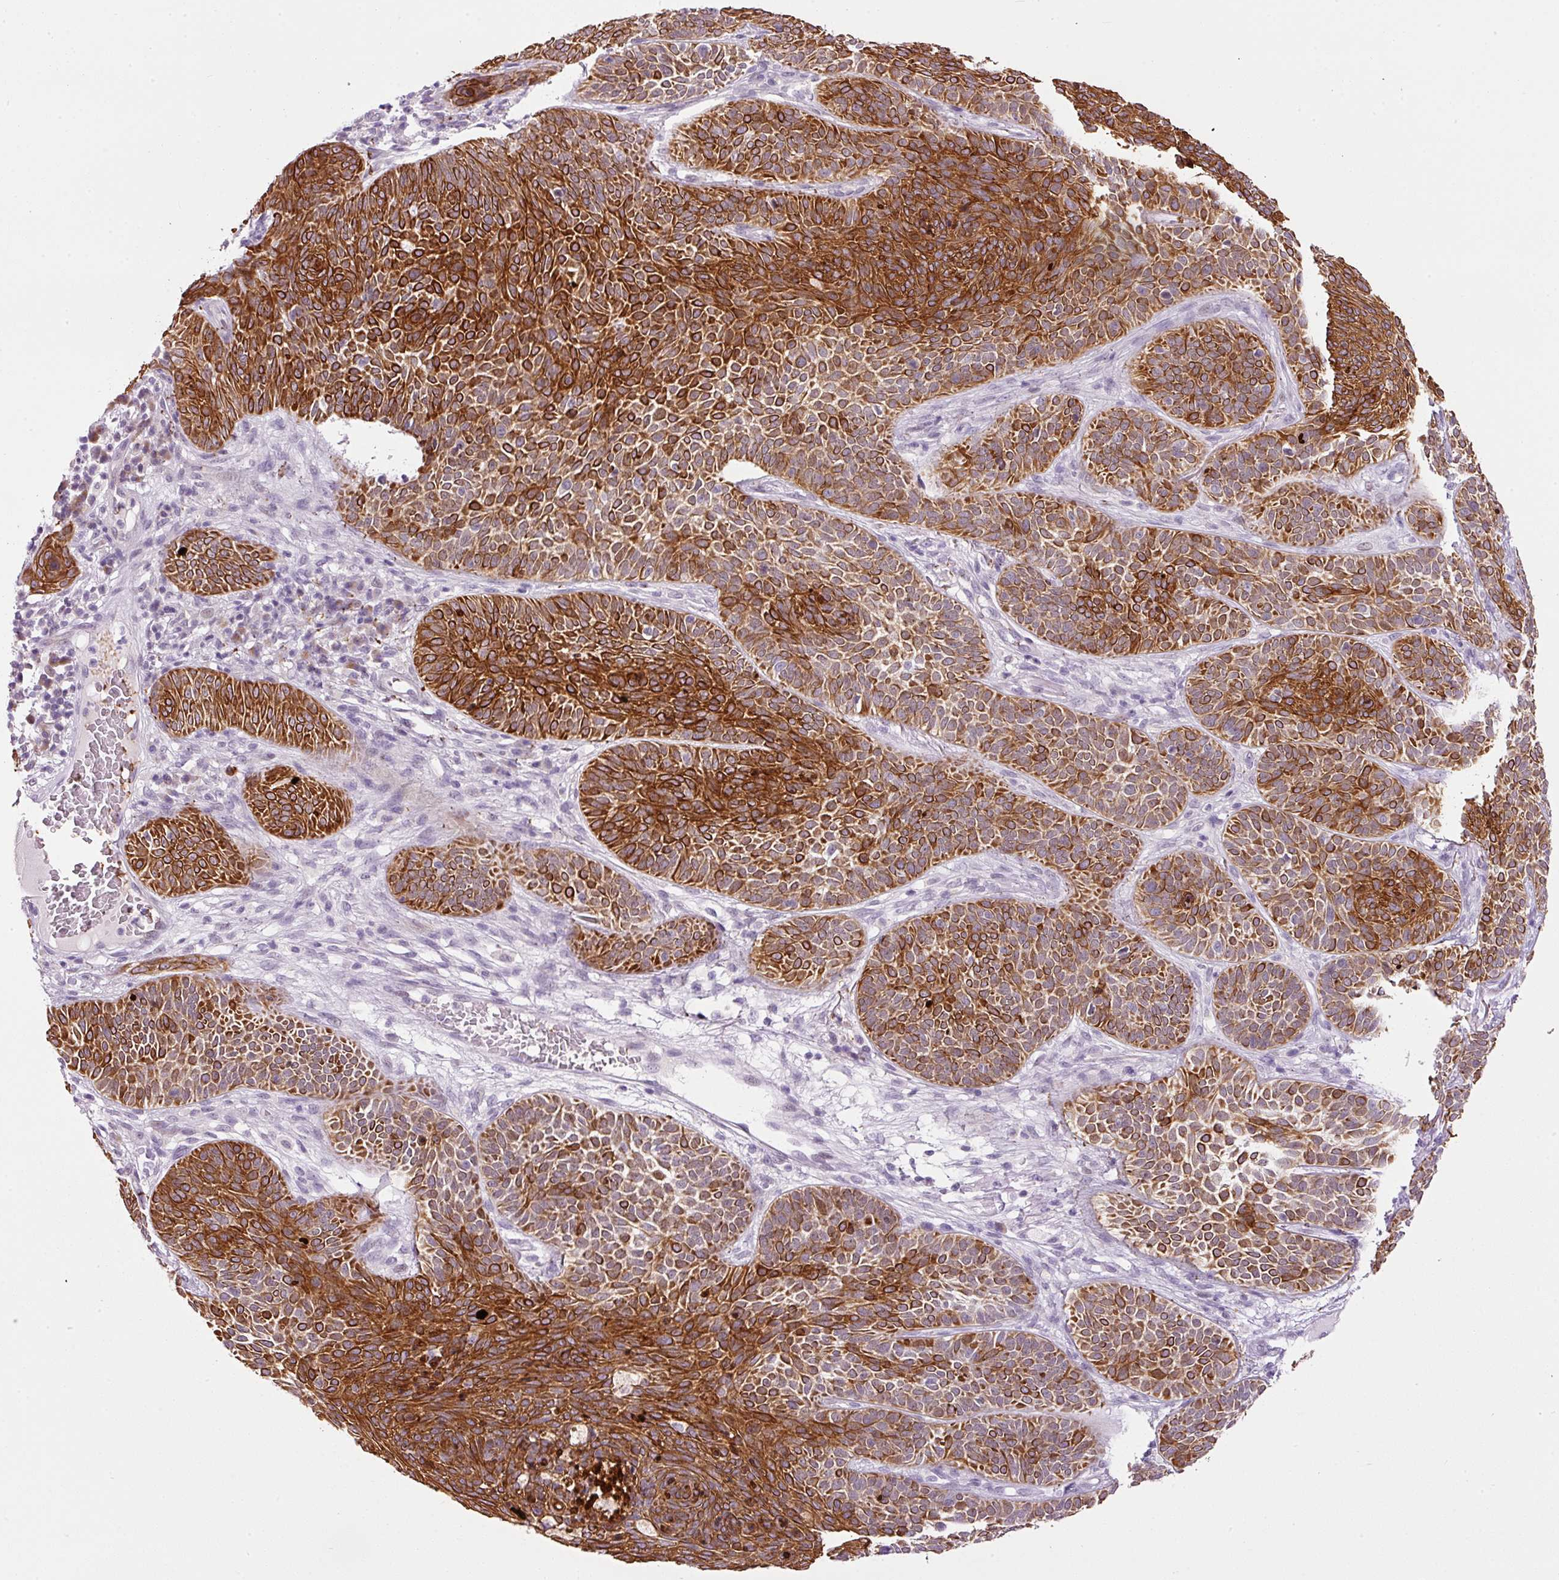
{"staining": {"intensity": "strong", "quantity": ">75%", "location": "cytoplasmic/membranous"}, "tissue": "skin cancer", "cell_type": "Tumor cells", "image_type": "cancer", "snomed": [{"axis": "morphology", "description": "Basal cell carcinoma"}, {"axis": "topography", "description": "Skin"}], "caption": "Protein analysis of skin cancer (basal cell carcinoma) tissue displays strong cytoplasmic/membranous positivity in about >75% of tumor cells.", "gene": "SRC", "patient": {"sex": "male", "age": 85}}